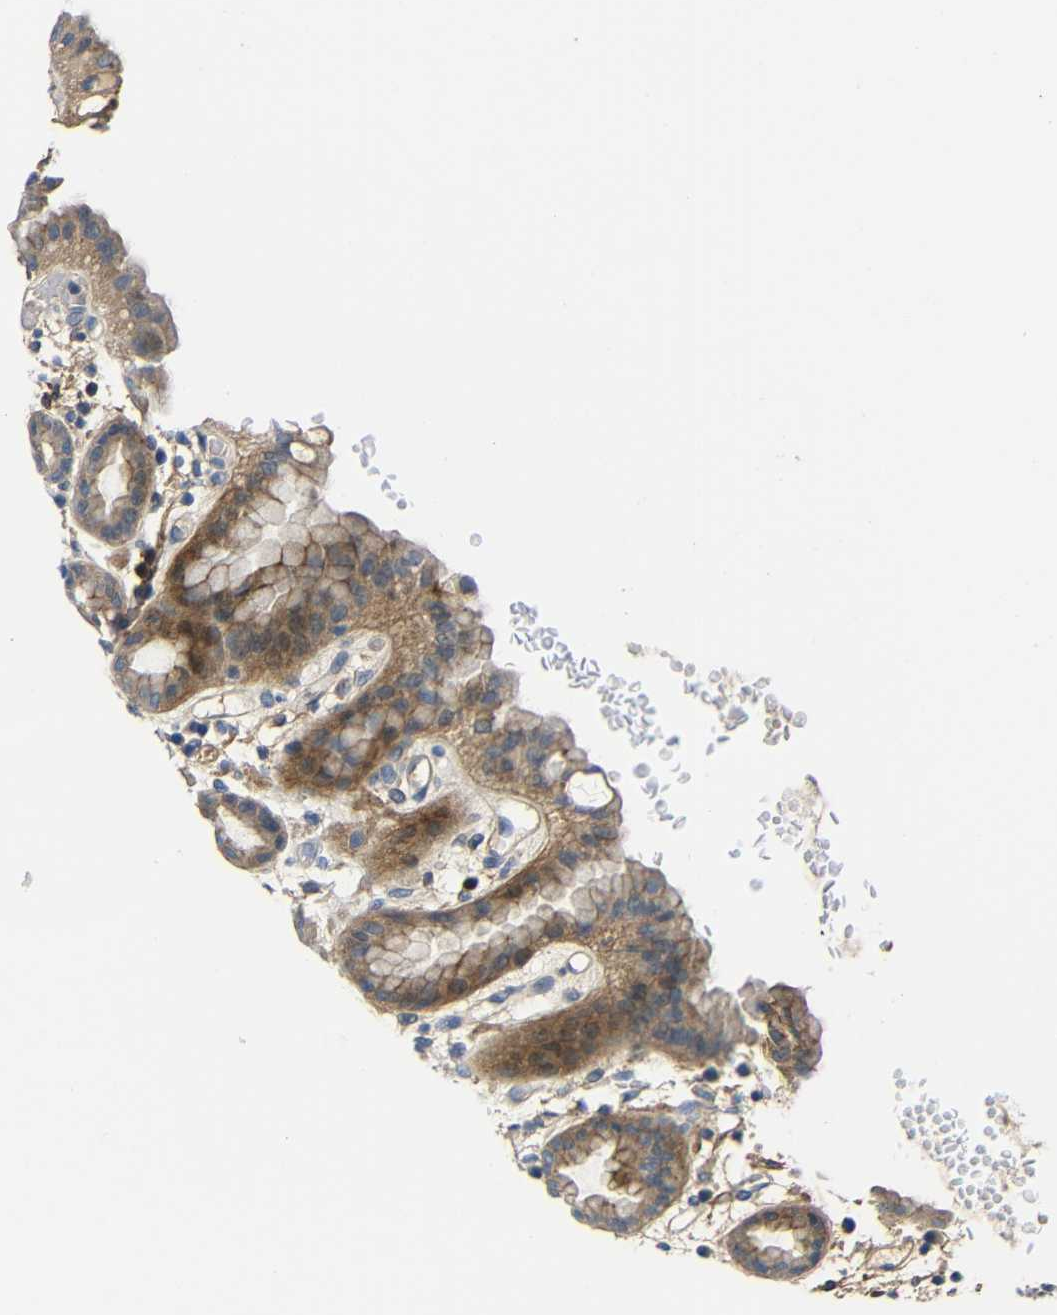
{"staining": {"intensity": "strong", "quantity": "<25%", "location": "cytoplasmic/membranous,nuclear"}, "tissue": "stomach", "cell_type": "Glandular cells", "image_type": "normal", "snomed": [{"axis": "morphology", "description": "Normal tissue, NOS"}, {"axis": "topography", "description": "Stomach, upper"}], "caption": "An image of stomach stained for a protein reveals strong cytoplasmic/membranous,nuclear brown staining in glandular cells.", "gene": "DCLK1", "patient": {"sex": "male", "age": 68}}